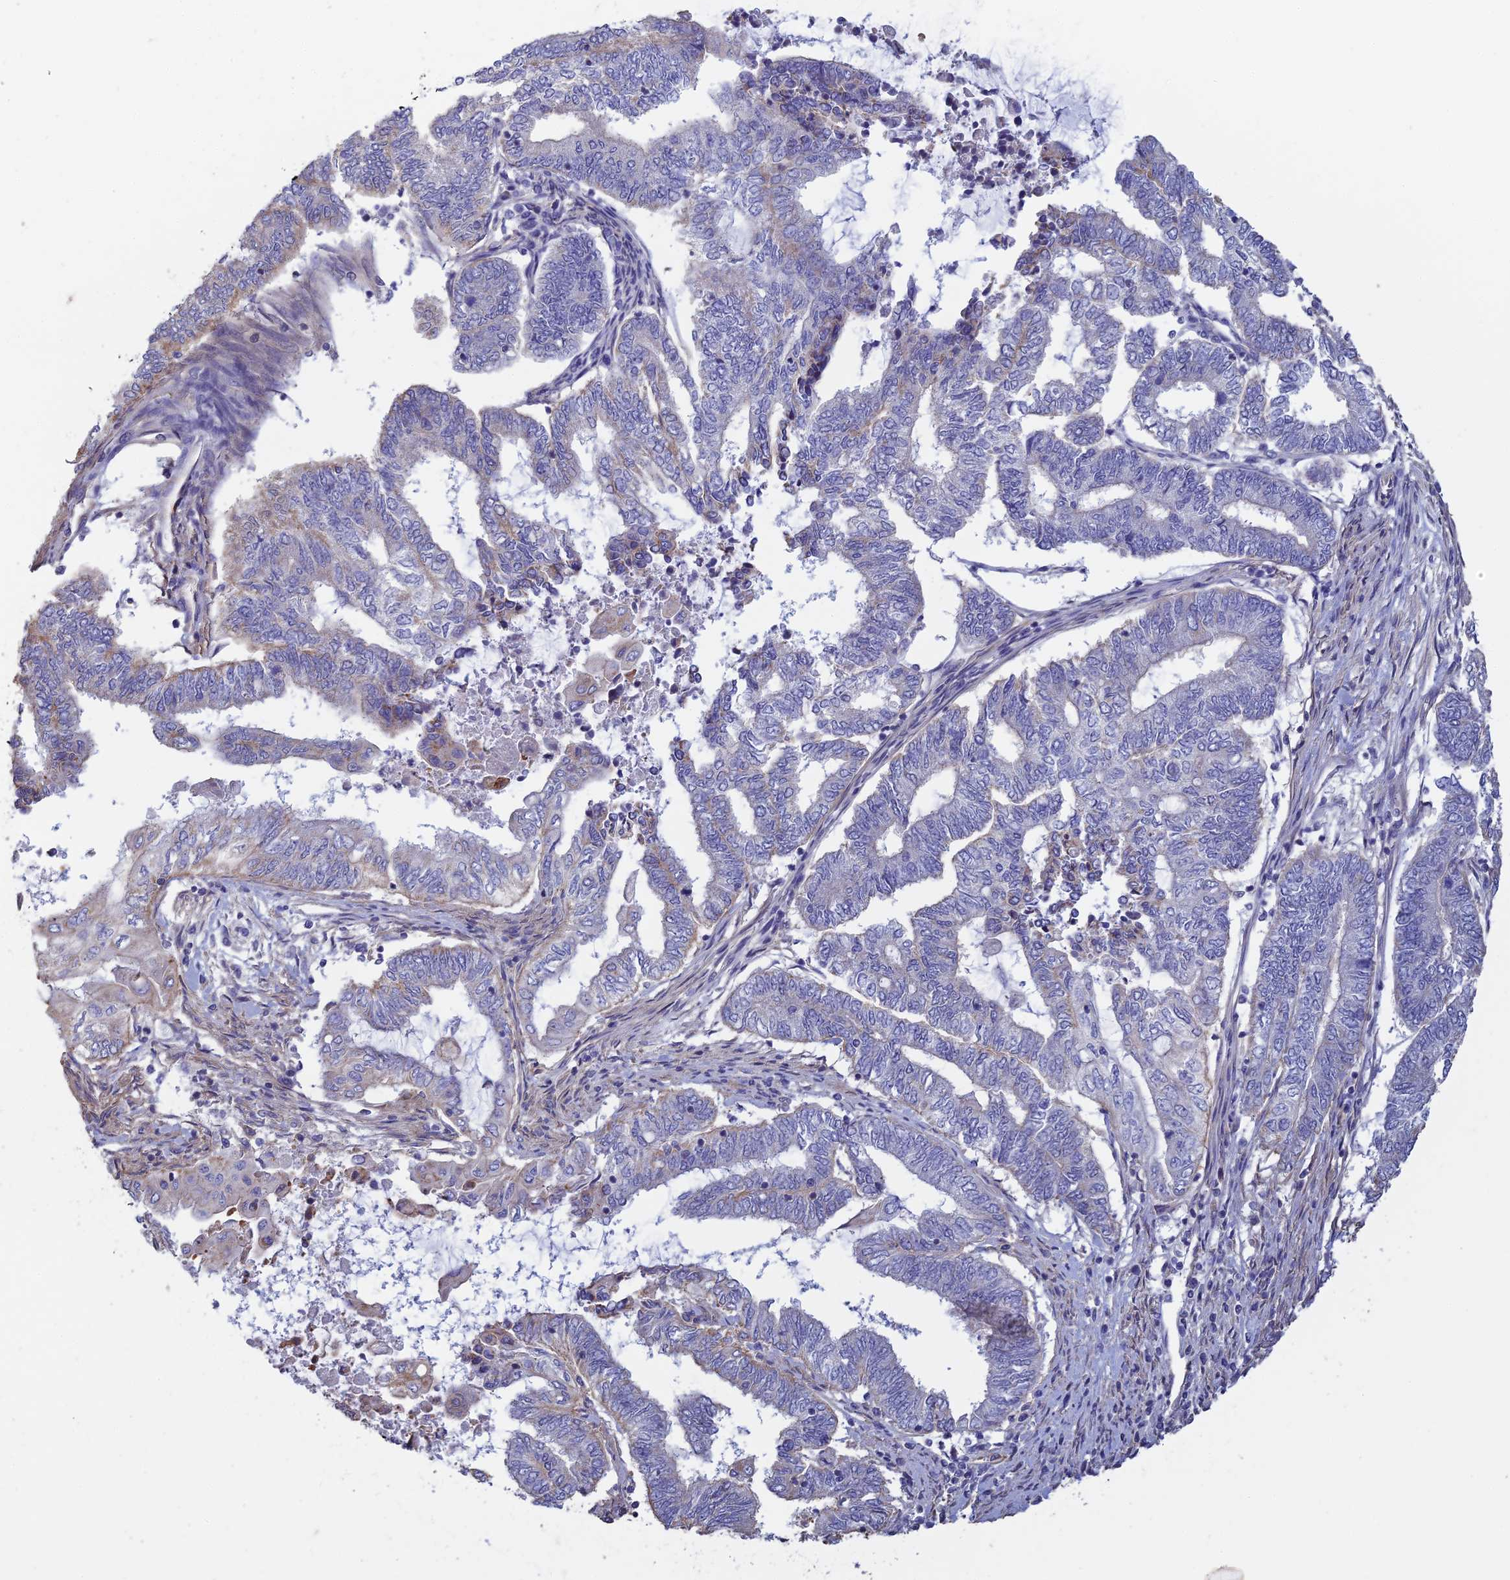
{"staining": {"intensity": "negative", "quantity": "none", "location": "none"}, "tissue": "endometrial cancer", "cell_type": "Tumor cells", "image_type": "cancer", "snomed": [{"axis": "morphology", "description": "Adenocarcinoma, NOS"}, {"axis": "topography", "description": "Uterus"}, {"axis": "topography", "description": "Endometrium"}], "caption": "Human endometrial adenocarcinoma stained for a protein using immunohistochemistry displays no expression in tumor cells.", "gene": "PCDHA5", "patient": {"sex": "female", "age": 70}}